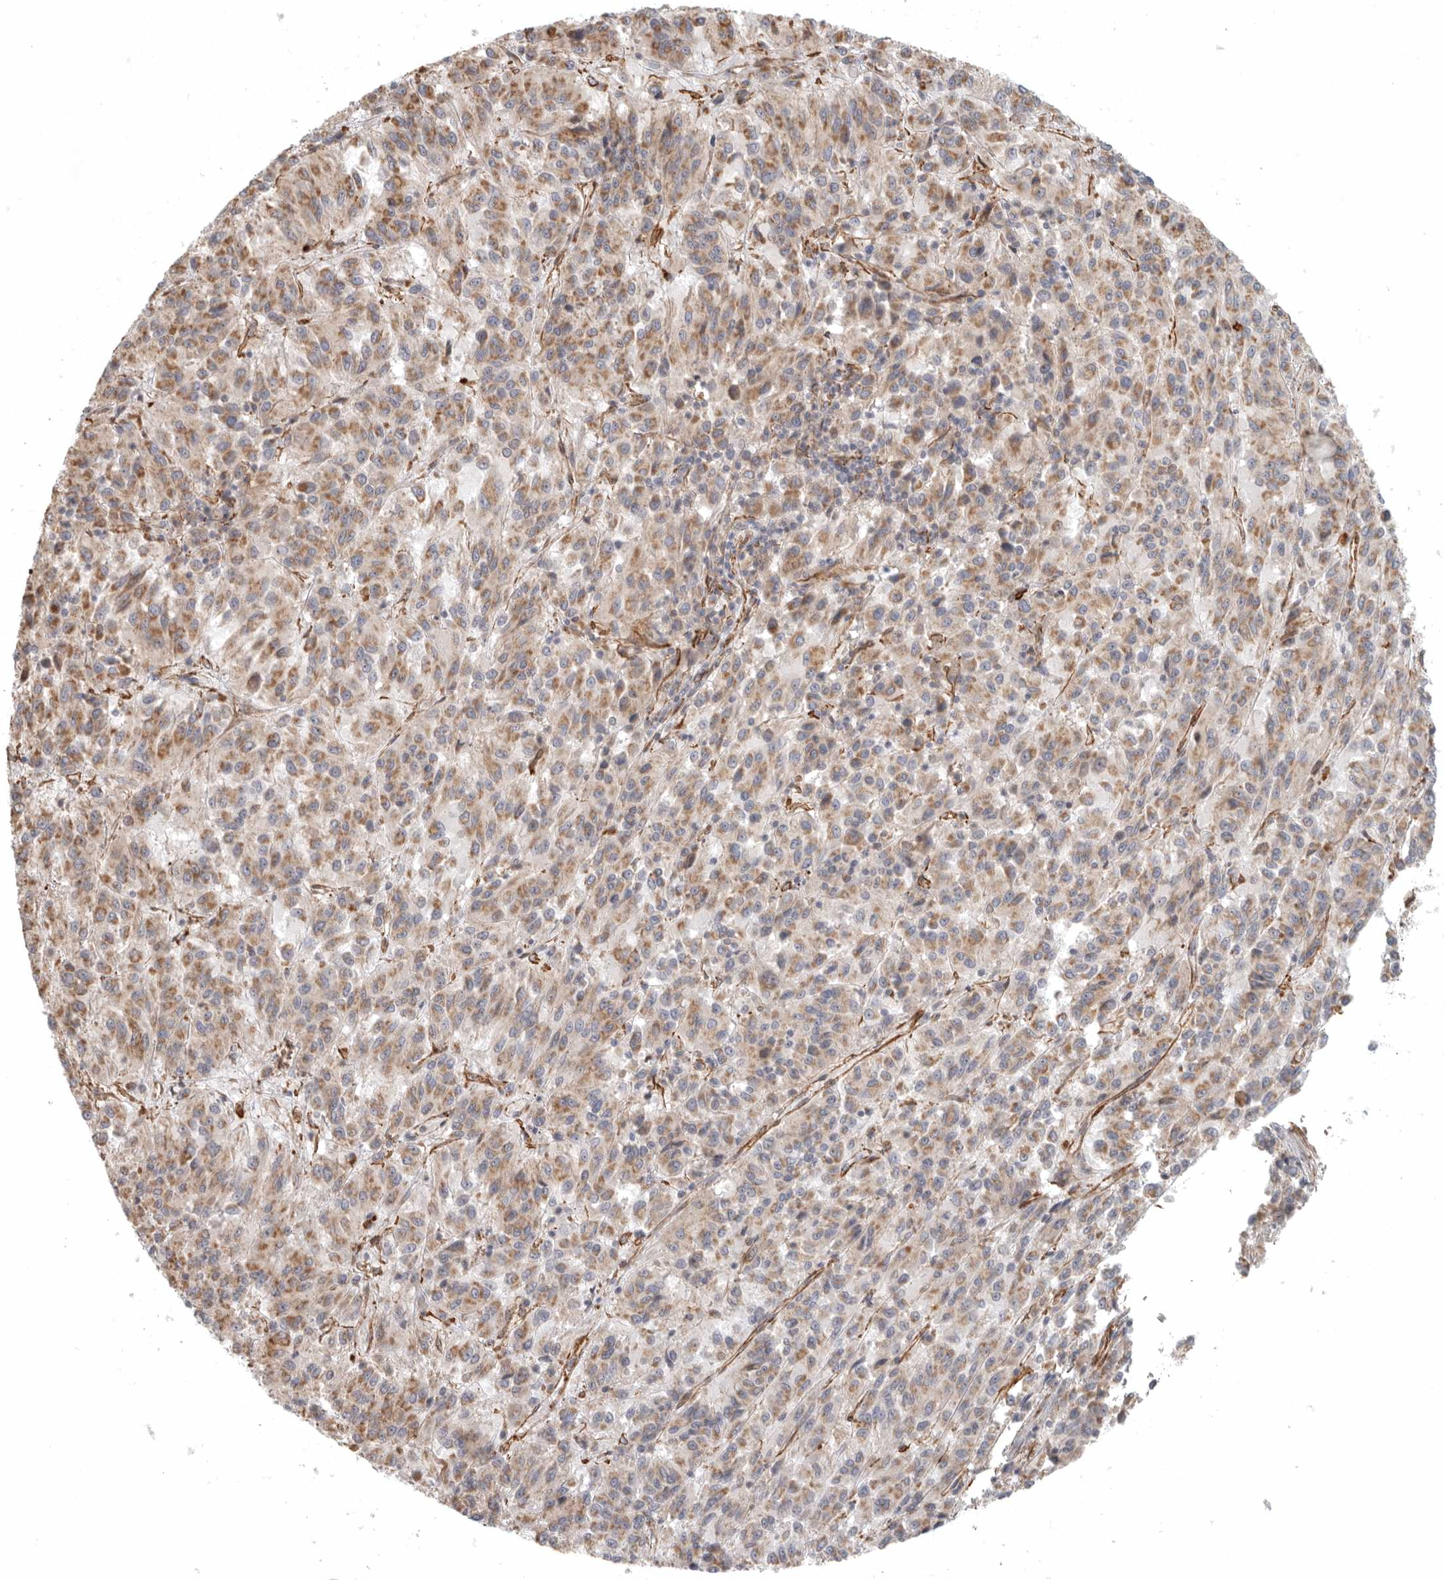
{"staining": {"intensity": "moderate", "quantity": "25%-75%", "location": "cytoplasmic/membranous"}, "tissue": "melanoma", "cell_type": "Tumor cells", "image_type": "cancer", "snomed": [{"axis": "morphology", "description": "Malignant melanoma, Metastatic site"}, {"axis": "topography", "description": "Lung"}], "caption": "This histopathology image reveals IHC staining of human melanoma, with medium moderate cytoplasmic/membranous staining in about 25%-75% of tumor cells.", "gene": "LONRF1", "patient": {"sex": "male", "age": 64}}